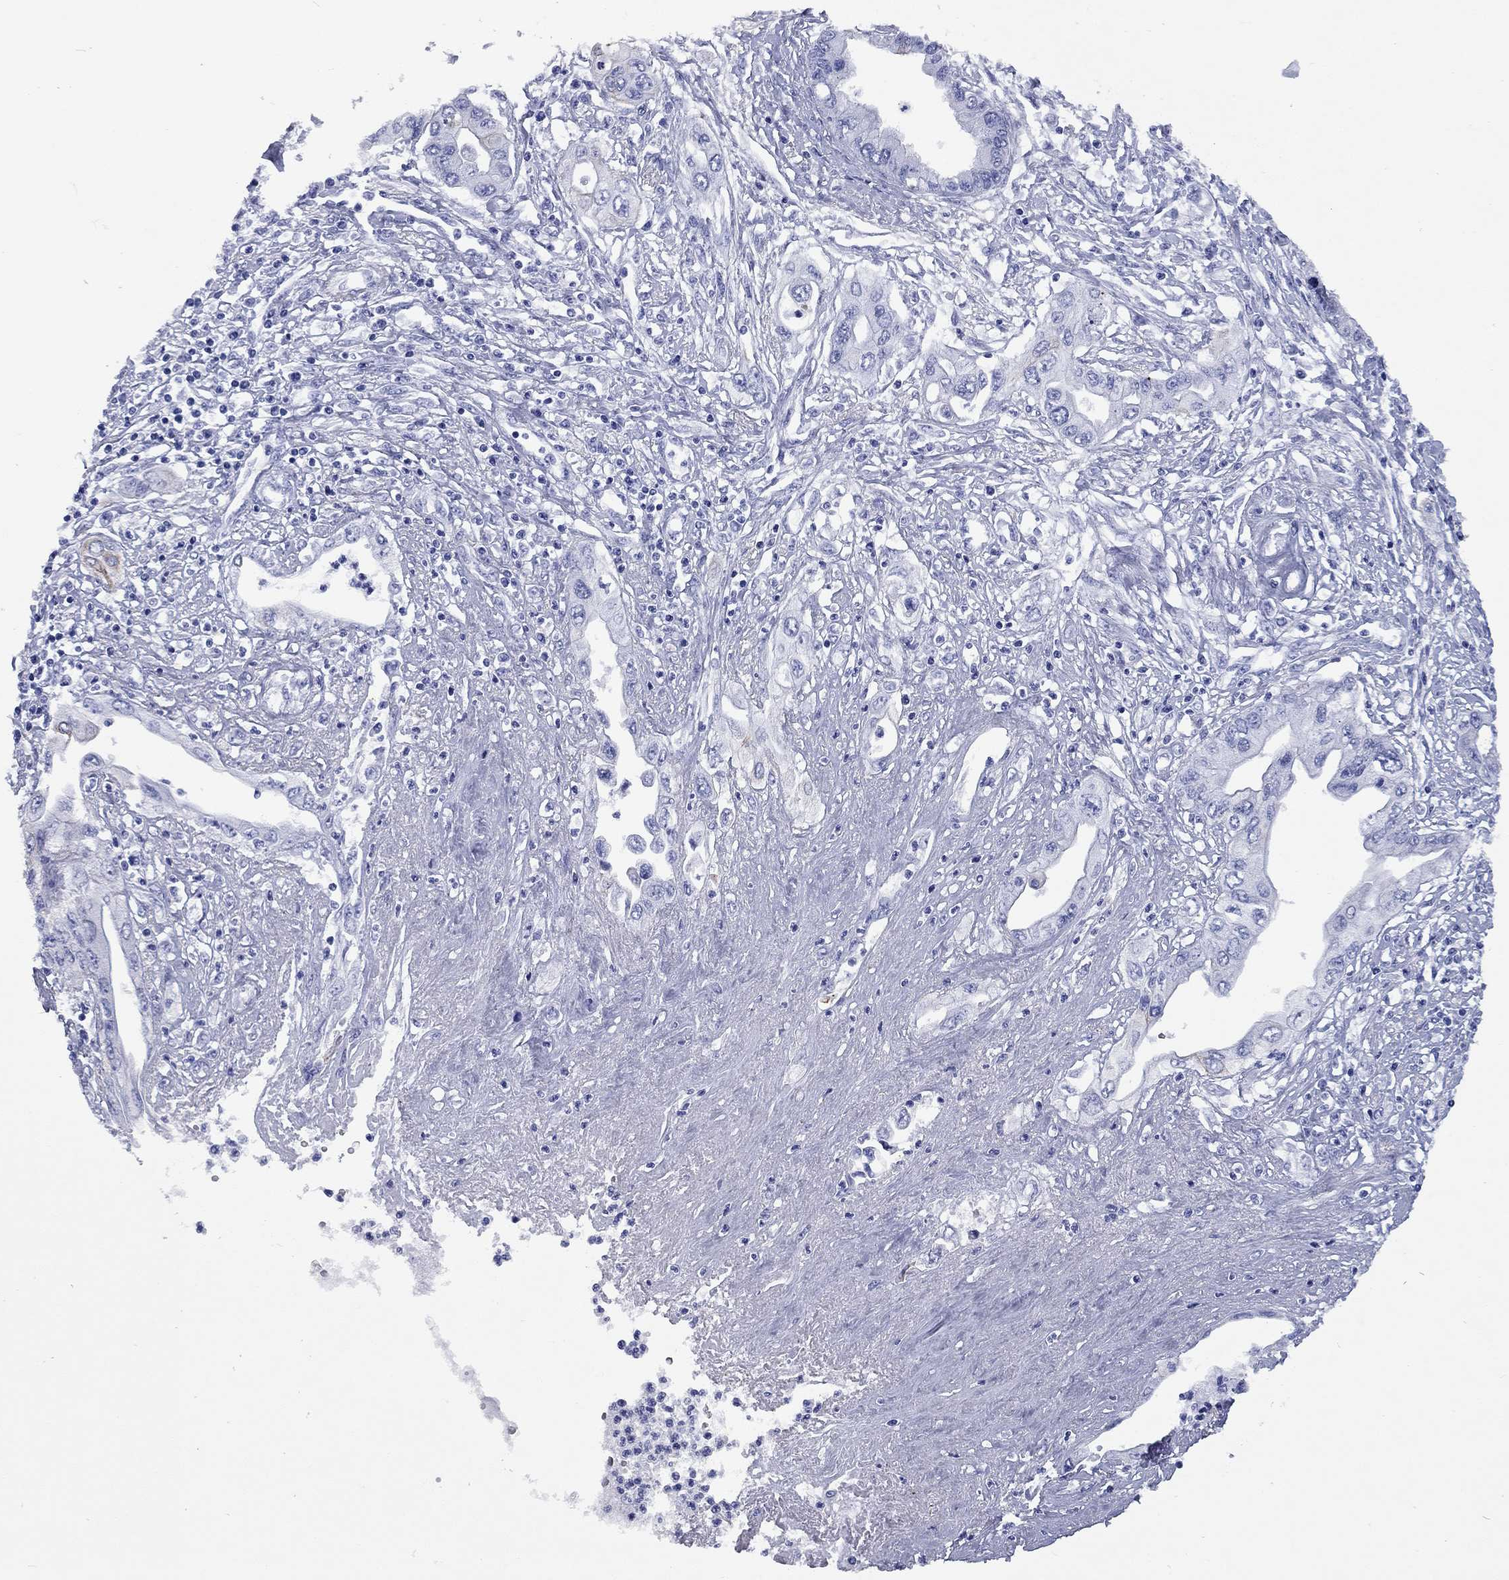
{"staining": {"intensity": "negative", "quantity": "none", "location": "none"}, "tissue": "pancreatic cancer", "cell_type": "Tumor cells", "image_type": "cancer", "snomed": [{"axis": "morphology", "description": "Adenocarcinoma, NOS"}, {"axis": "topography", "description": "Pancreas"}], "caption": "Micrograph shows no significant protein positivity in tumor cells of adenocarcinoma (pancreatic).", "gene": "CCNA1", "patient": {"sex": "female", "age": 62}}